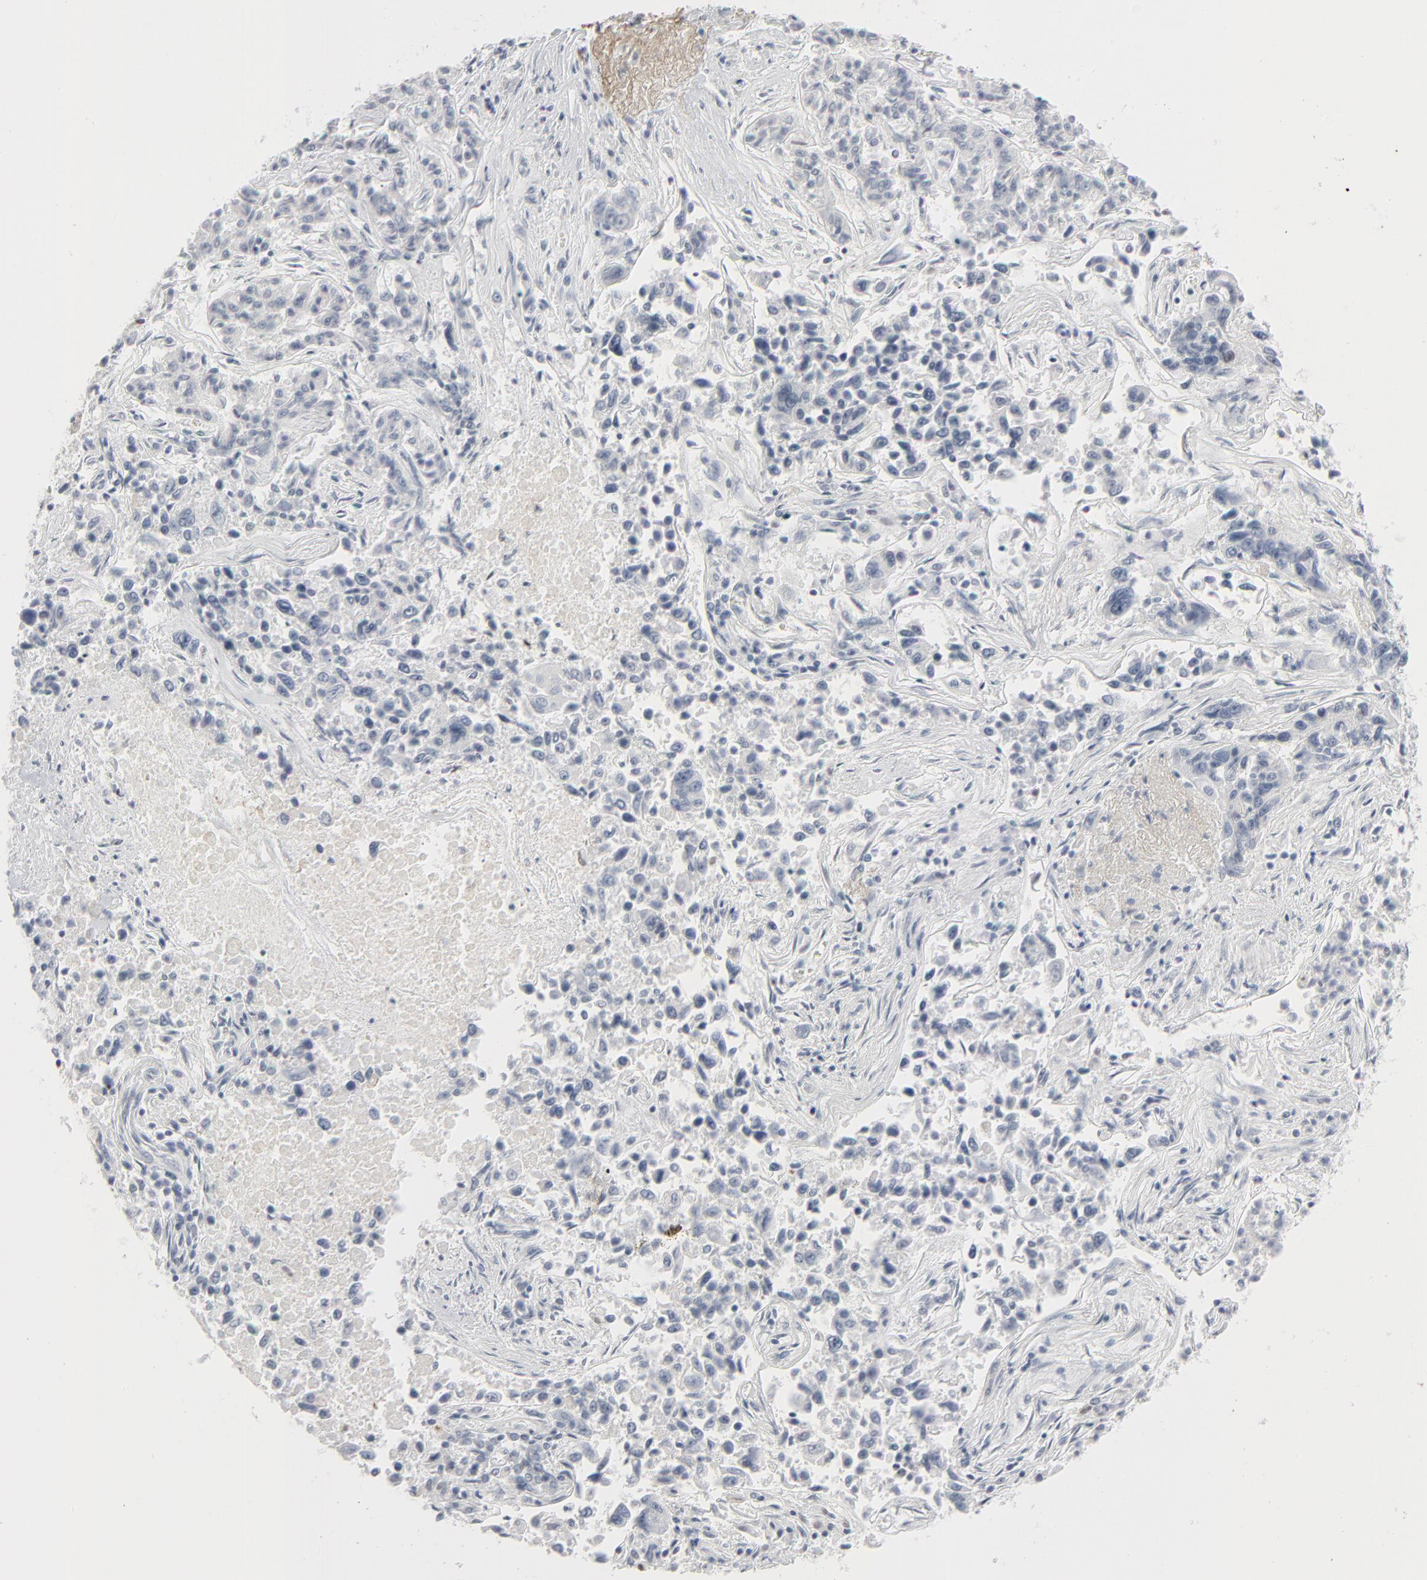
{"staining": {"intensity": "negative", "quantity": "none", "location": "none"}, "tissue": "lung cancer", "cell_type": "Tumor cells", "image_type": "cancer", "snomed": [{"axis": "morphology", "description": "Adenocarcinoma, NOS"}, {"axis": "topography", "description": "Lung"}], "caption": "Adenocarcinoma (lung) stained for a protein using immunohistochemistry (IHC) demonstrates no staining tumor cells.", "gene": "MITF", "patient": {"sex": "male", "age": 84}}